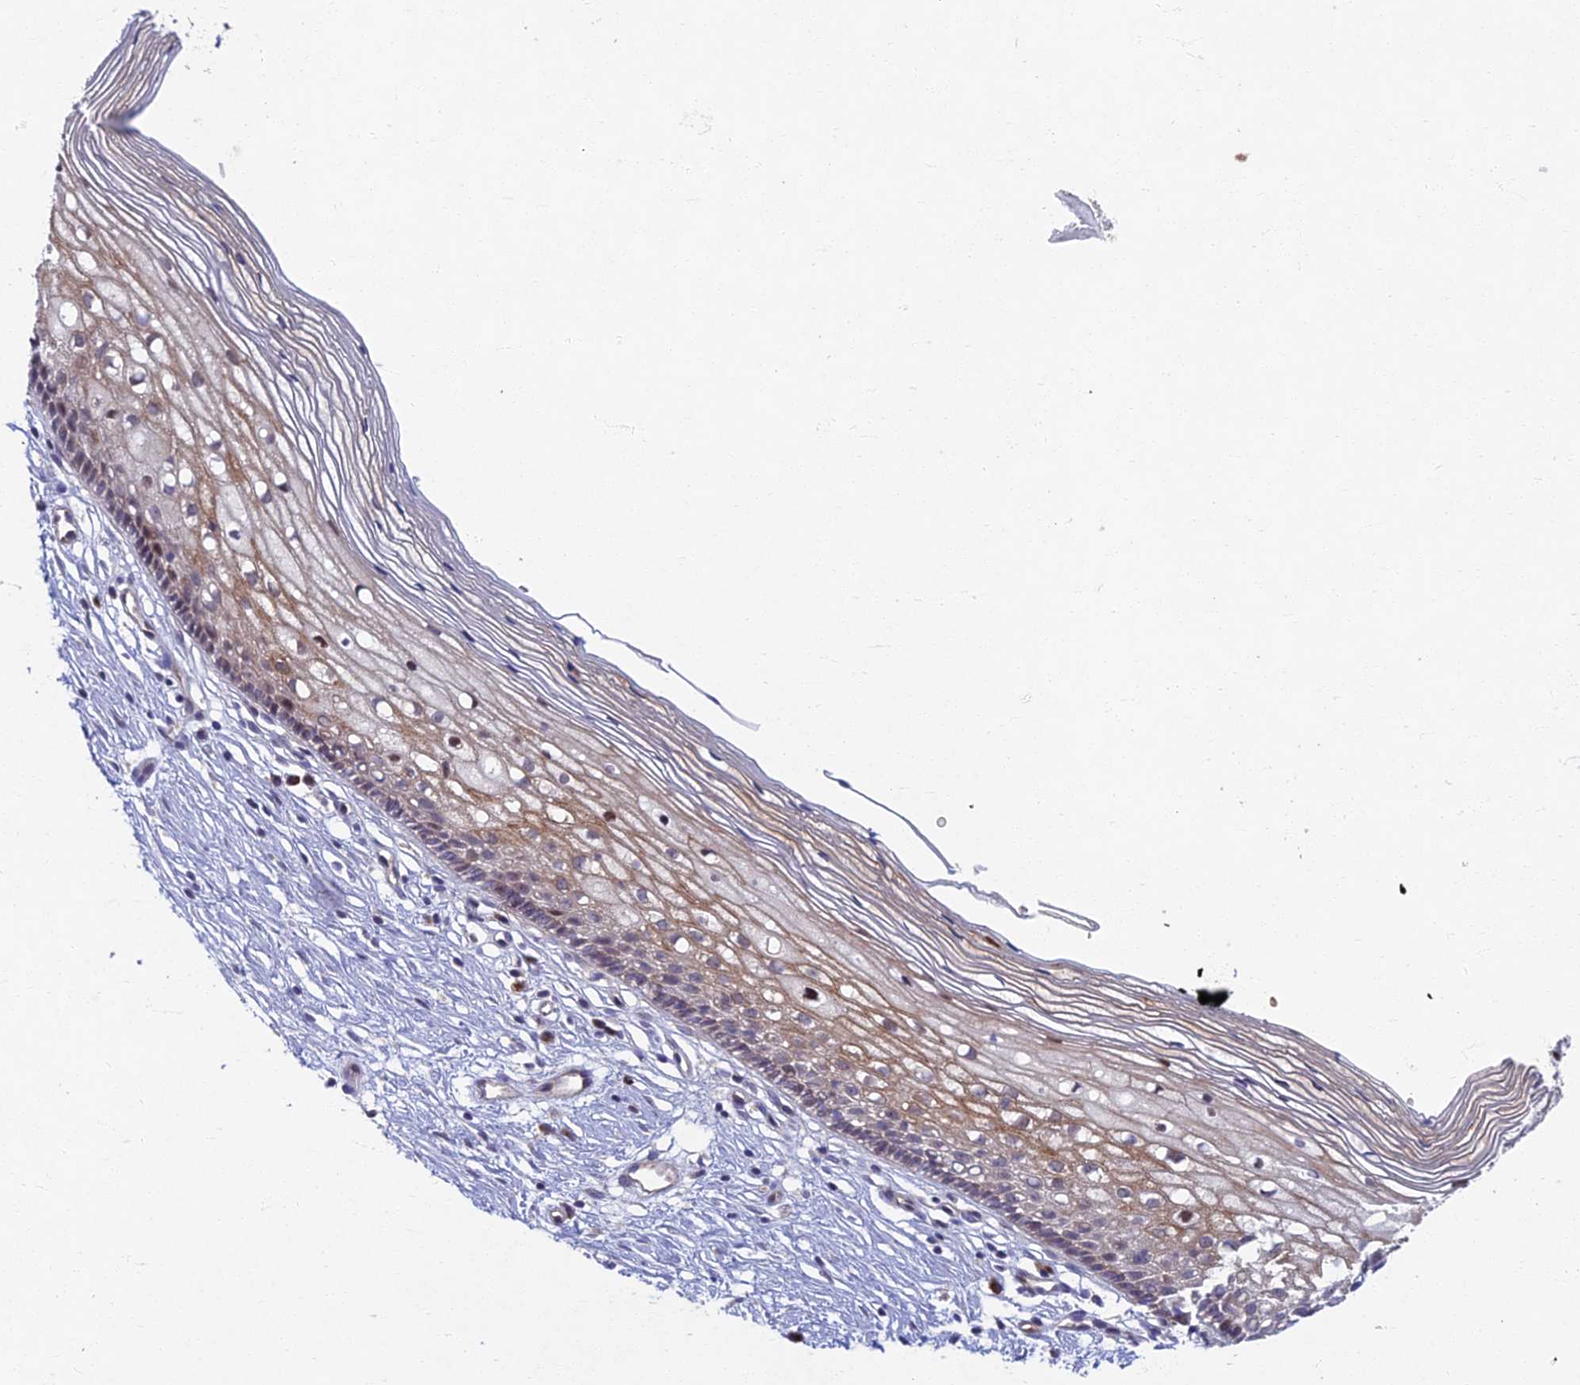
{"staining": {"intensity": "negative", "quantity": "none", "location": "none"}, "tissue": "cervix", "cell_type": "Glandular cells", "image_type": "normal", "snomed": [{"axis": "morphology", "description": "Normal tissue, NOS"}, {"axis": "topography", "description": "Cervix"}], "caption": "Immunohistochemistry of normal cervix reveals no staining in glandular cells. (Stains: DAB immunohistochemistry with hematoxylin counter stain, Microscopy: brightfield microscopy at high magnification).", "gene": "RHBDL2", "patient": {"sex": "female", "age": 27}}